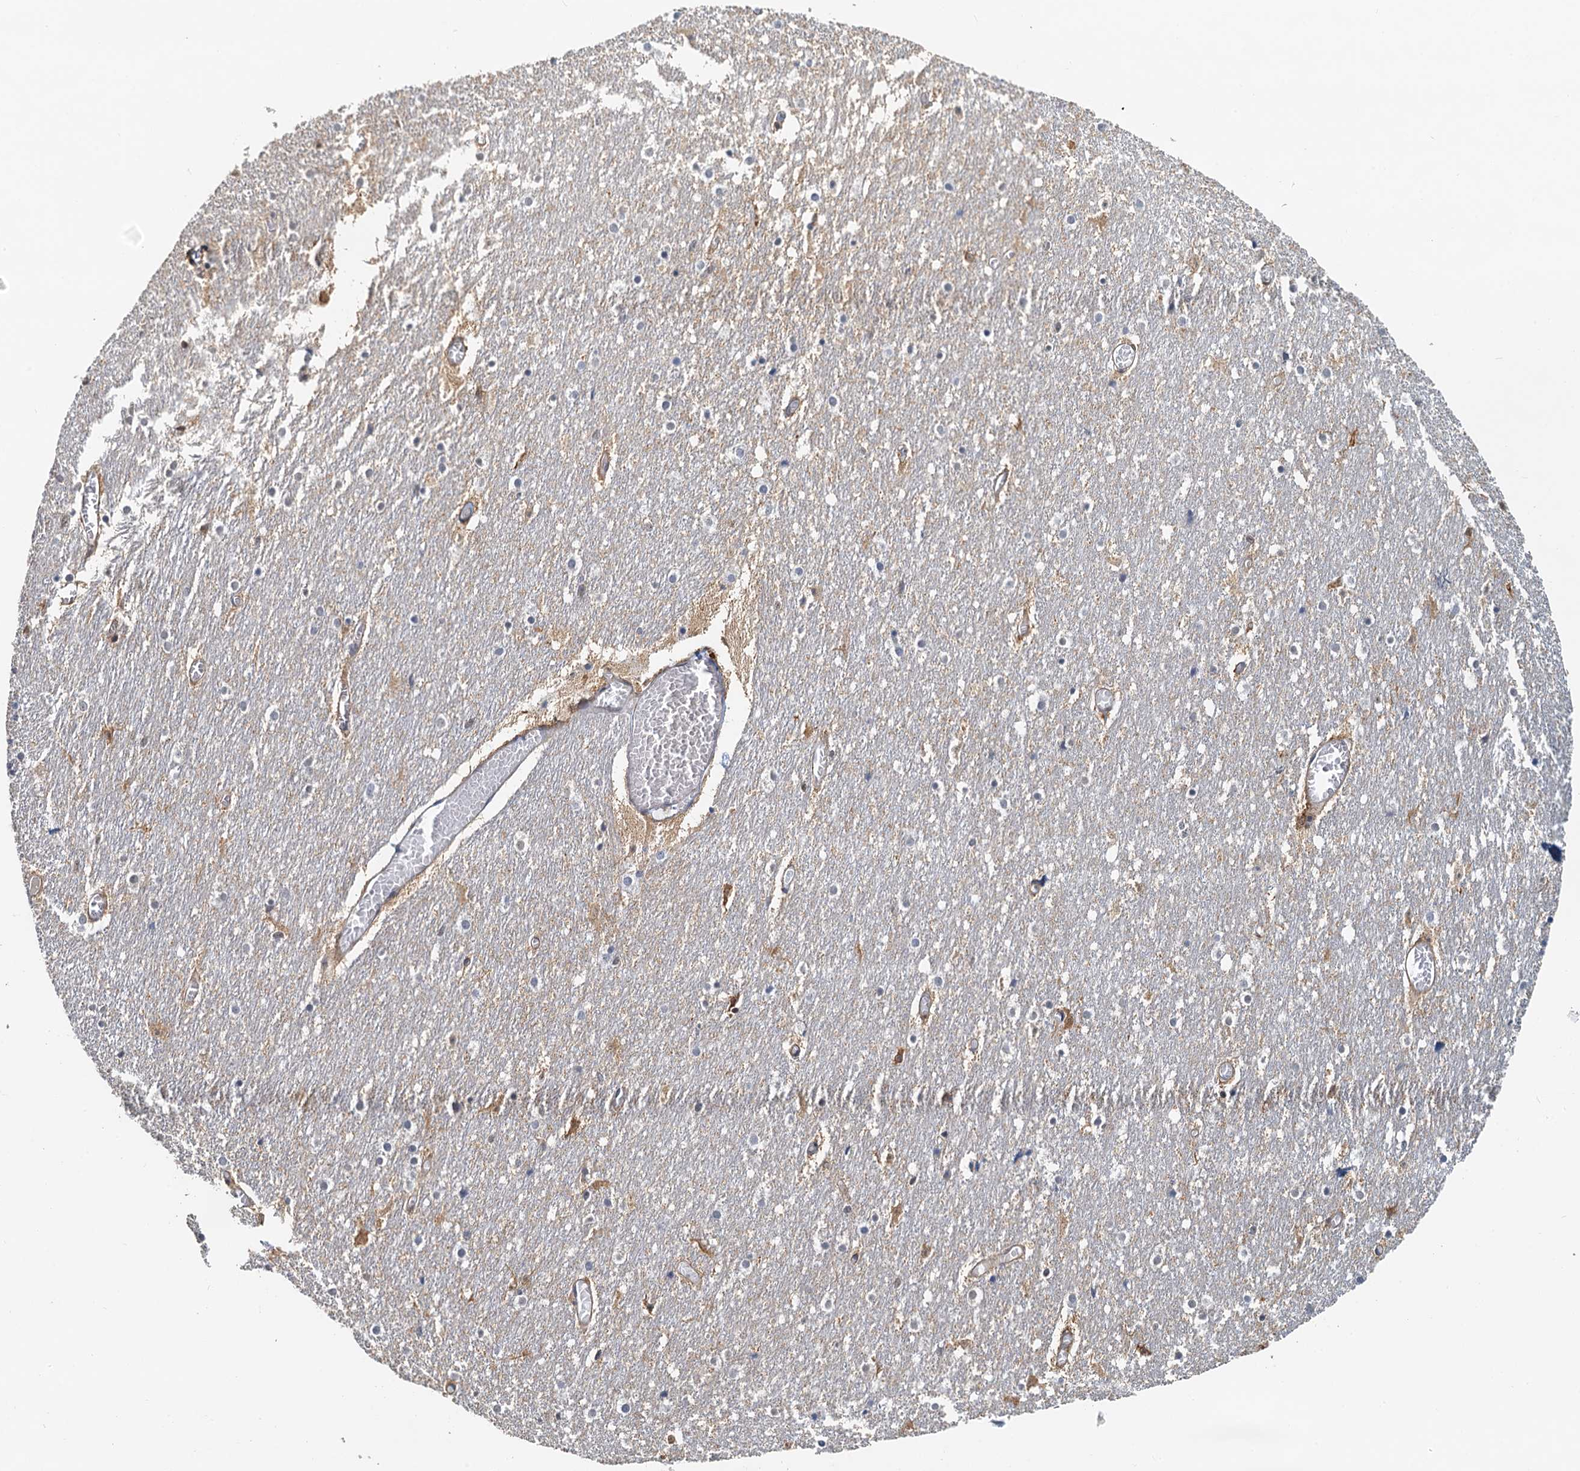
{"staining": {"intensity": "weak", "quantity": "<25%", "location": "nuclear"}, "tissue": "cerebellum", "cell_type": "Cells in granular layer", "image_type": "normal", "snomed": [{"axis": "morphology", "description": "Normal tissue, NOS"}, {"axis": "topography", "description": "Cerebellum"}], "caption": "Cerebellum stained for a protein using immunohistochemistry reveals no positivity cells in granular layer.", "gene": "SPINDOC", "patient": {"sex": "female", "age": 28}}